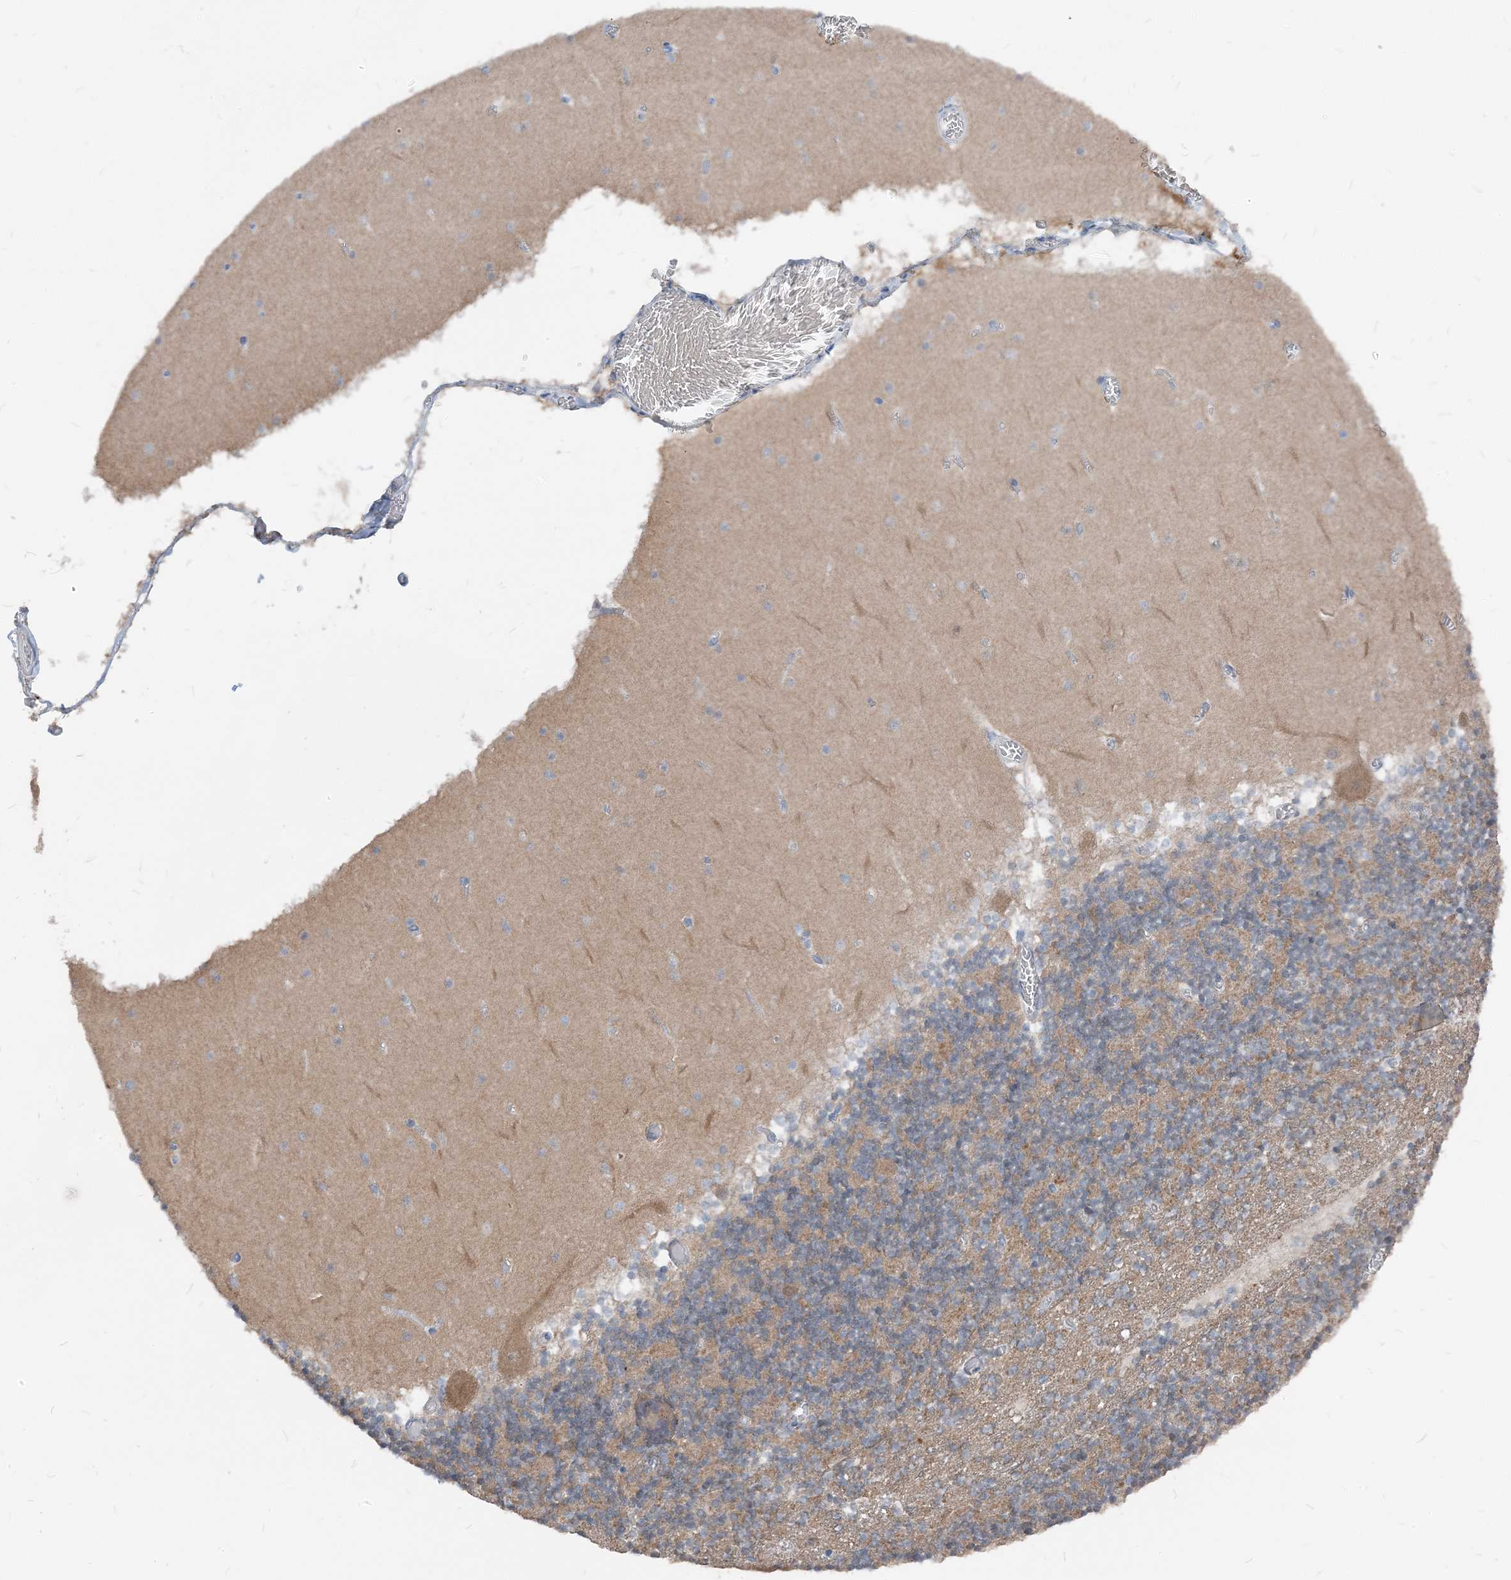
{"staining": {"intensity": "weak", "quantity": "25%-75%", "location": "cytoplasmic/membranous"}, "tissue": "cerebellum", "cell_type": "Cells in granular layer", "image_type": "normal", "snomed": [{"axis": "morphology", "description": "Normal tissue, NOS"}, {"axis": "topography", "description": "Cerebellum"}], "caption": "An image of human cerebellum stained for a protein displays weak cytoplasmic/membranous brown staining in cells in granular layer. (brown staining indicates protein expression, while blue staining denotes nuclei).", "gene": "NCOA7", "patient": {"sex": "female", "age": 28}}